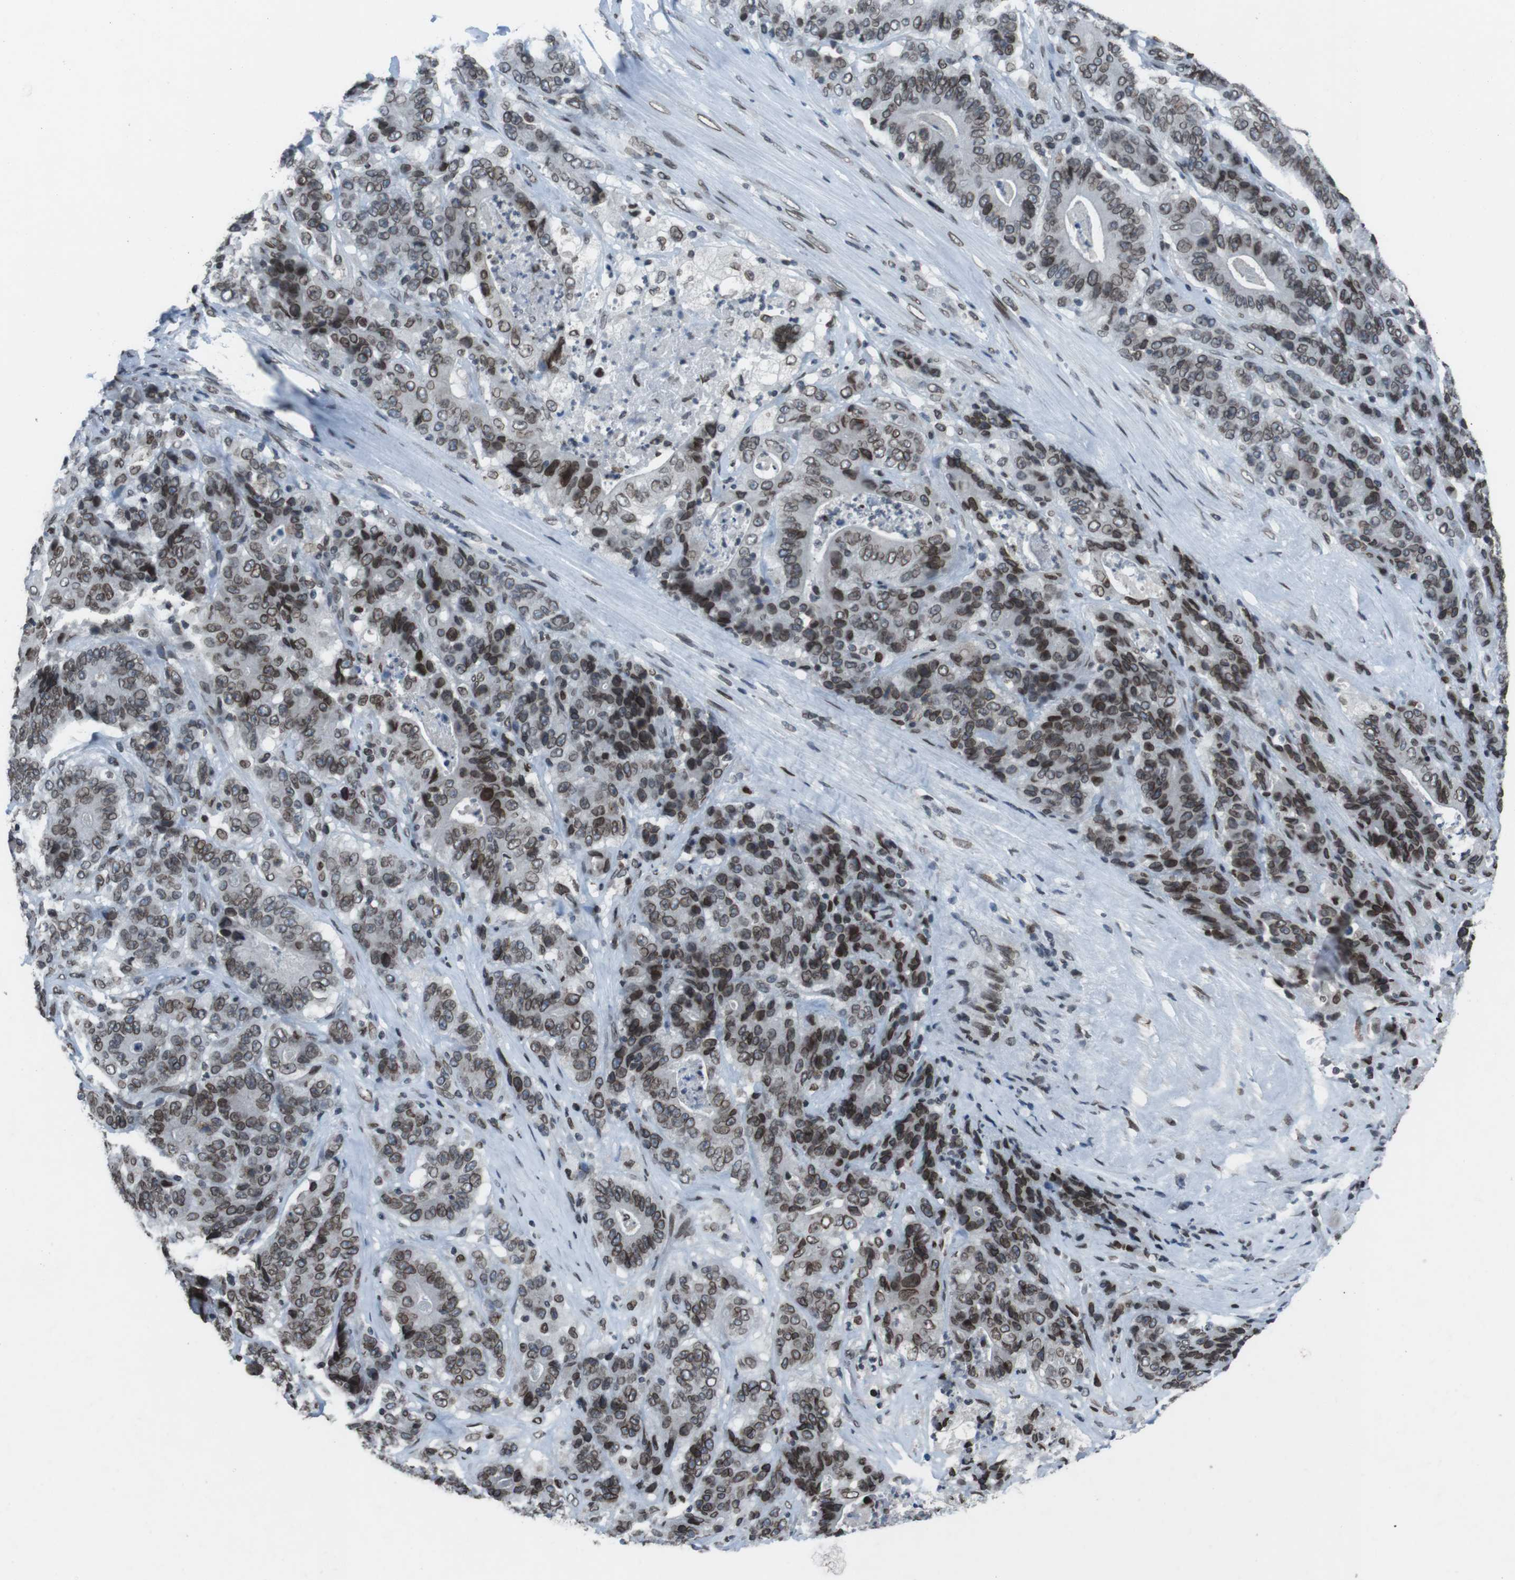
{"staining": {"intensity": "moderate", "quantity": ">75%", "location": "cytoplasmic/membranous,nuclear"}, "tissue": "stomach cancer", "cell_type": "Tumor cells", "image_type": "cancer", "snomed": [{"axis": "morphology", "description": "Adenocarcinoma, NOS"}, {"axis": "topography", "description": "Stomach"}], "caption": "An immunohistochemistry (IHC) micrograph of tumor tissue is shown. Protein staining in brown highlights moderate cytoplasmic/membranous and nuclear positivity in adenocarcinoma (stomach) within tumor cells.", "gene": "MAD1L1", "patient": {"sex": "female", "age": 73}}